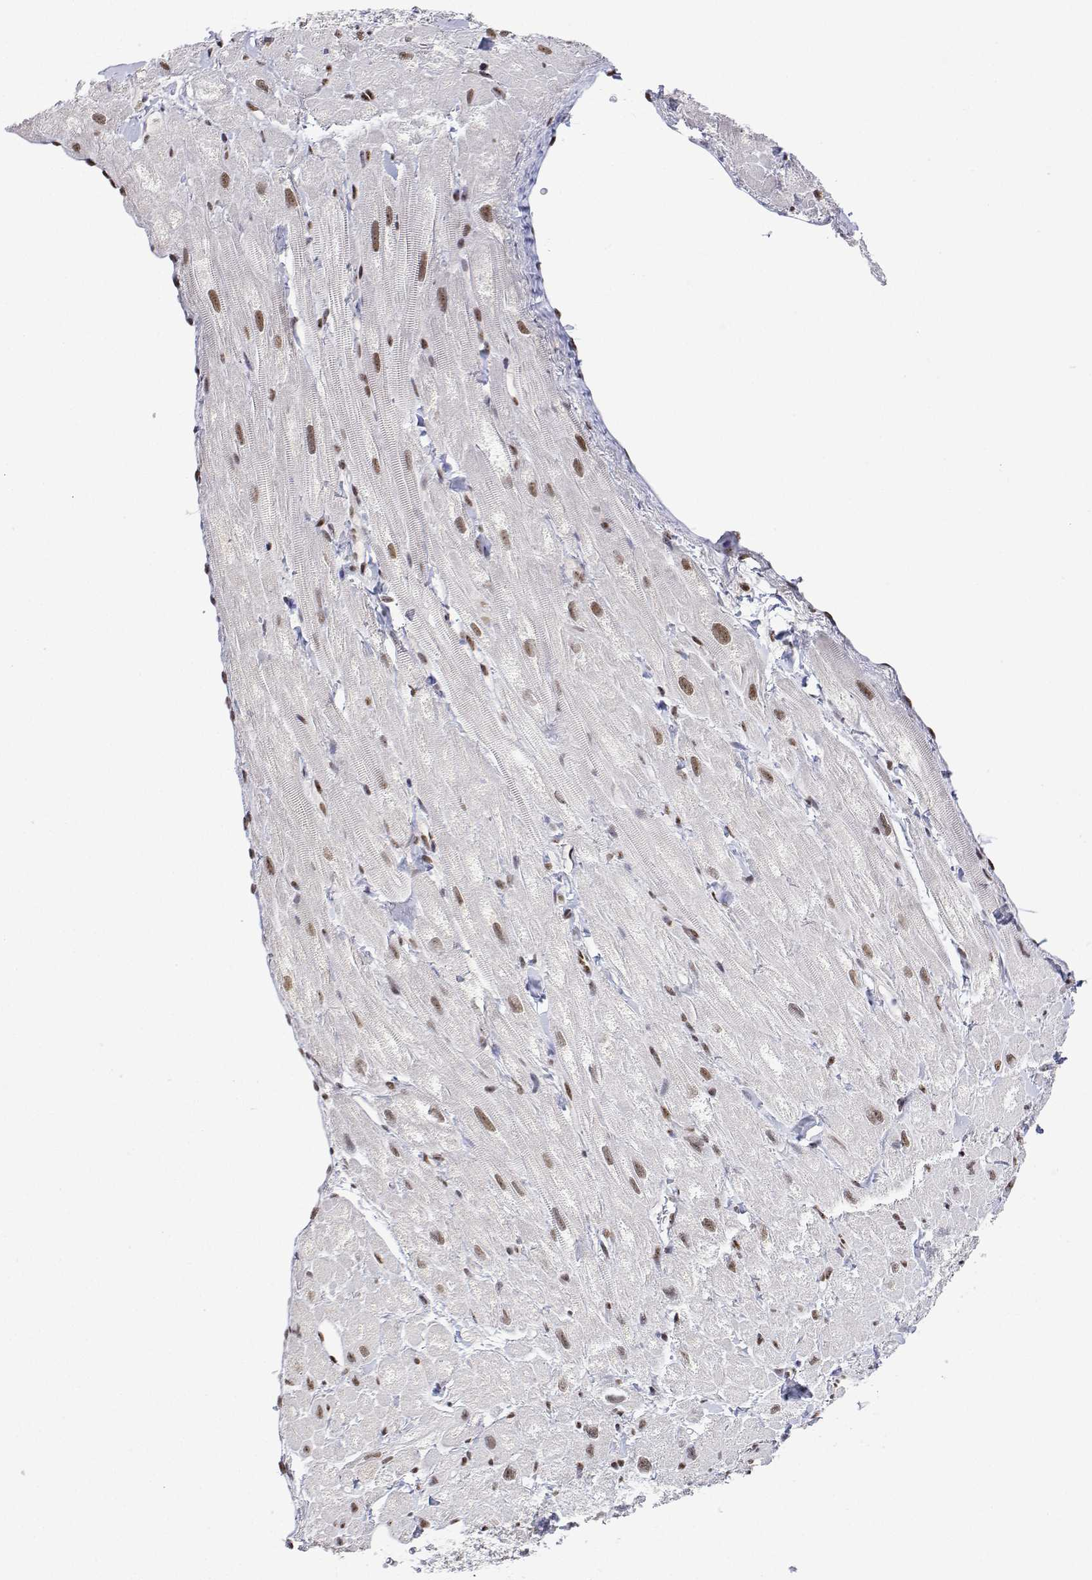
{"staining": {"intensity": "moderate", "quantity": "25%-75%", "location": "nuclear"}, "tissue": "heart muscle", "cell_type": "Cardiomyocytes", "image_type": "normal", "snomed": [{"axis": "morphology", "description": "Normal tissue, NOS"}, {"axis": "topography", "description": "Heart"}], "caption": "Brown immunohistochemical staining in unremarkable human heart muscle shows moderate nuclear staining in about 25%-75% of cardiomyocytes. (brown staining indicates protein expression, while blue staining denotes nuclei).", "gene": "ADAR", "patient": {"sex": "female", "age": 62}}